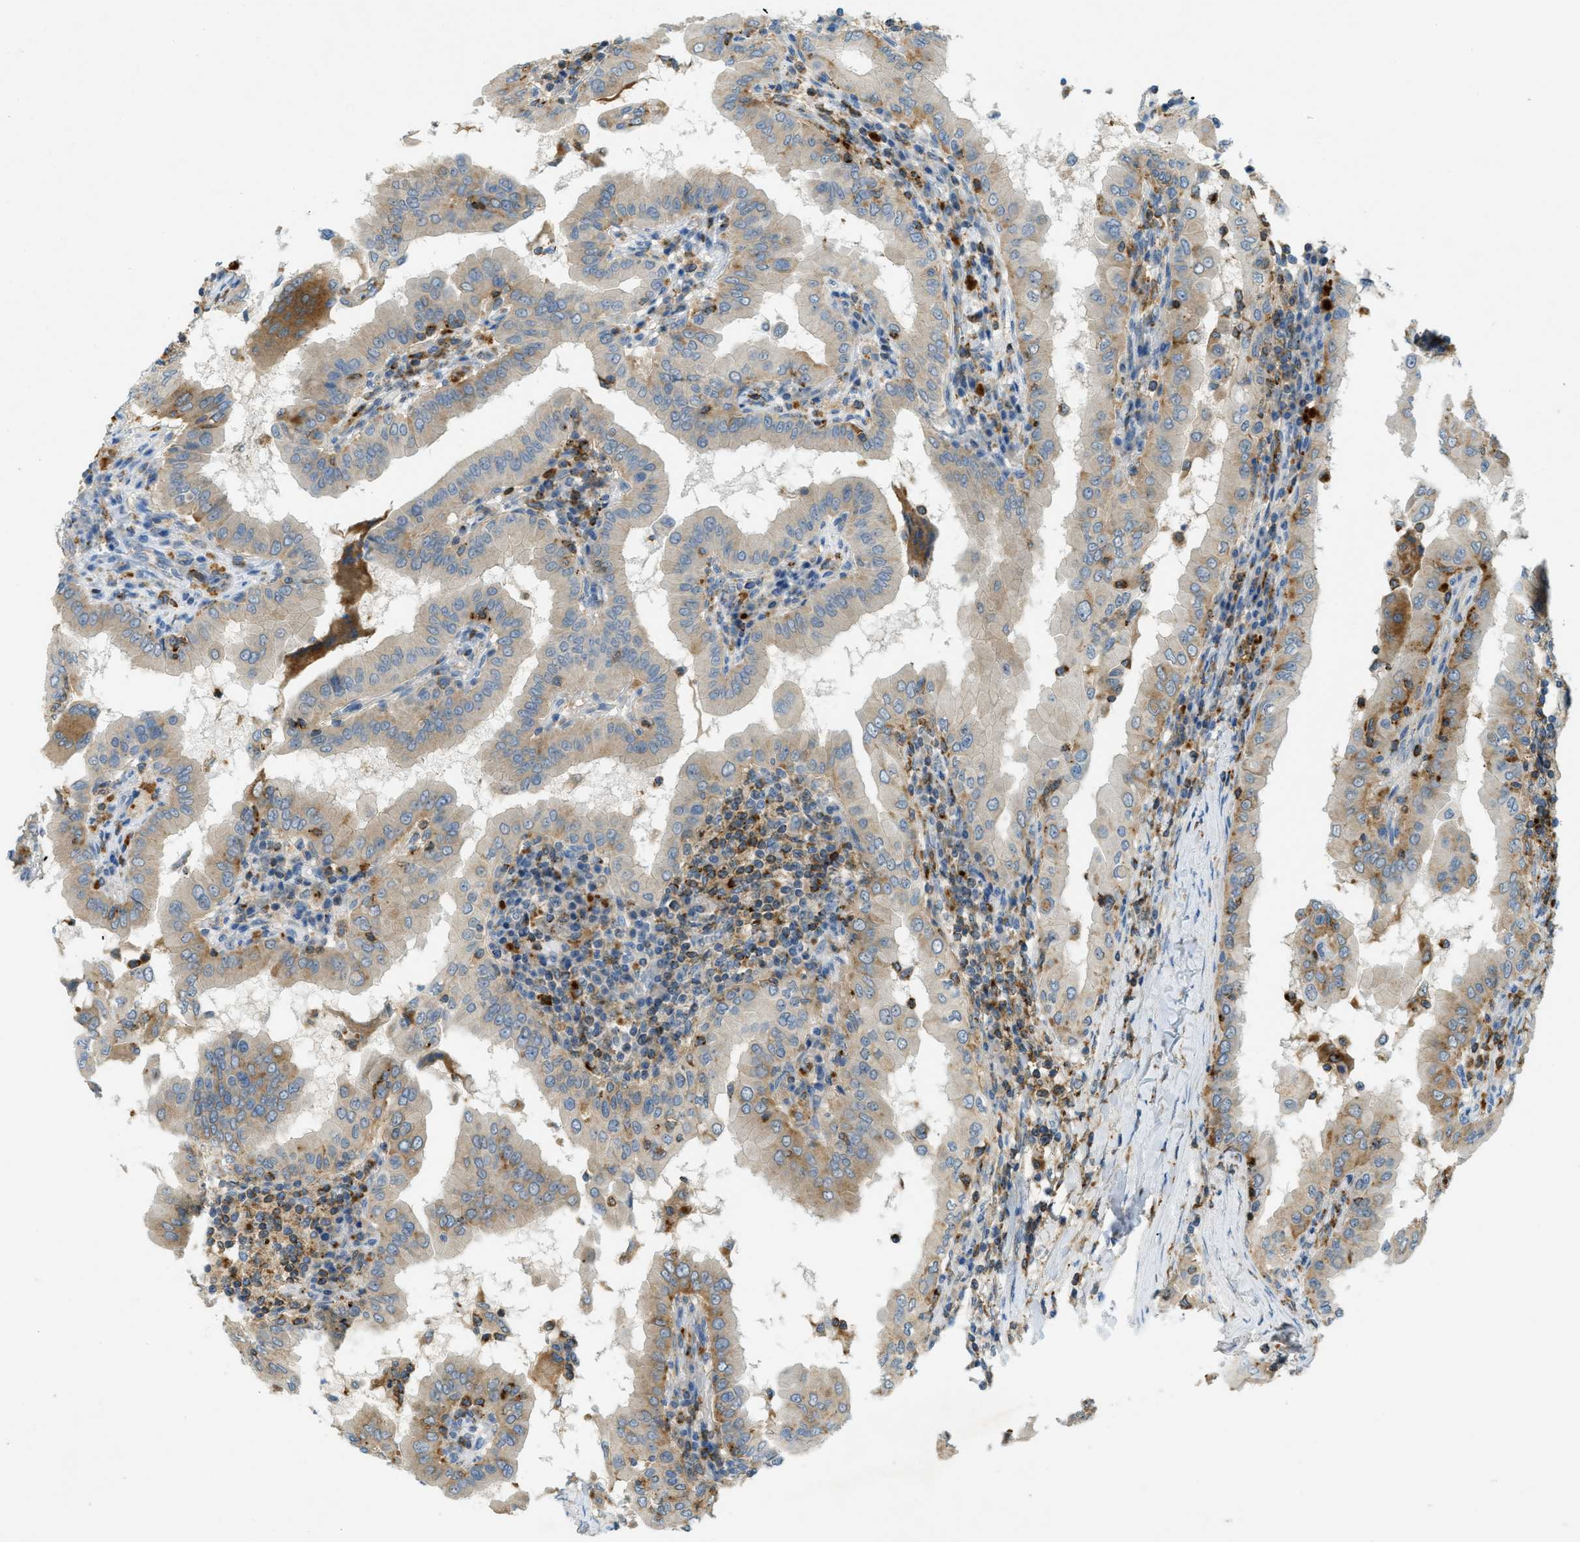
{"staining": {"intensity": "weak", "quantity": "25%-75%", "location": "cytoplasmic/membranous"}, "tissue": "thyroid cancer", "cell_type": "Tumor cells", "image_type": "cancer", "snomed": [{"axis": "morphology", "description": "Papillary adenocarcinoma, NOS"}, {"axis": "topography", "description": "Thyroid gland"}], "caption": "DAB immunohistochemical staining of thyroid cancer exhibits weak cytoplasmic/membranous protein expression in about 25%-75% of tumor cells.", "gene": "PLBD2", "patient": {"sex": "male", "age": 33}}